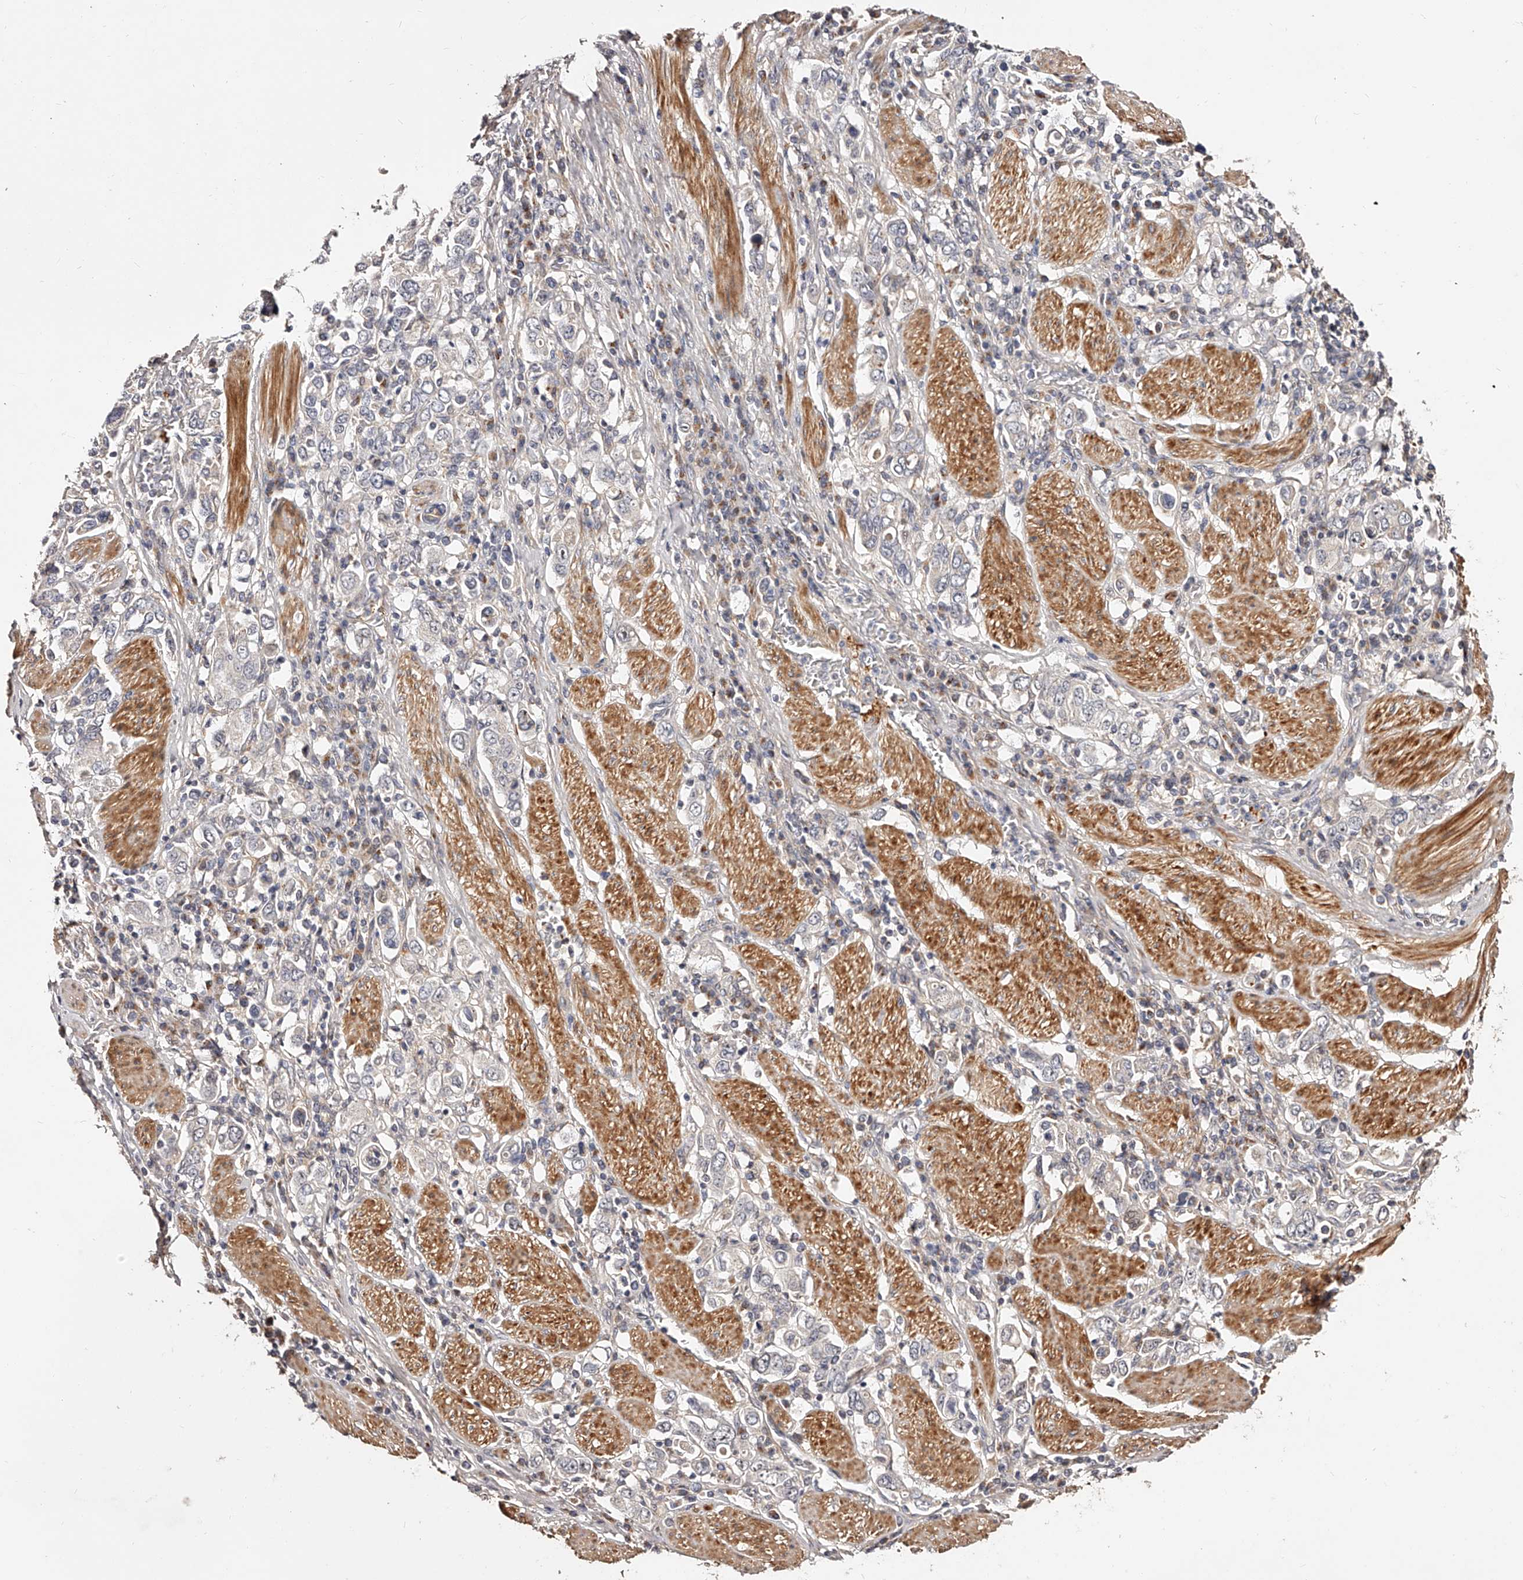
{"staining": {"intensity": "negative", "quantity": "none", "location": "none"}, "tissue": "stomach cancer", "cell_type": "Tumor cells", "image_type": "cancer", "snomed": [{"axis": "morphology", "description": "Adenocarcinoma, NOS"}, {"axis": "topography", "description": "Stomach, upper"}], "caption": "Micrograph shows no protein expression in tumor cells of stomach adenocarcinoma tissue. (Brightfield microscopy of DAB (3,3'-diaminobenzidine) immunohistochemistry (IHC) at high magnification).", "gene": "ZNF502", "patient": {"sex": "male", "age": 62}}